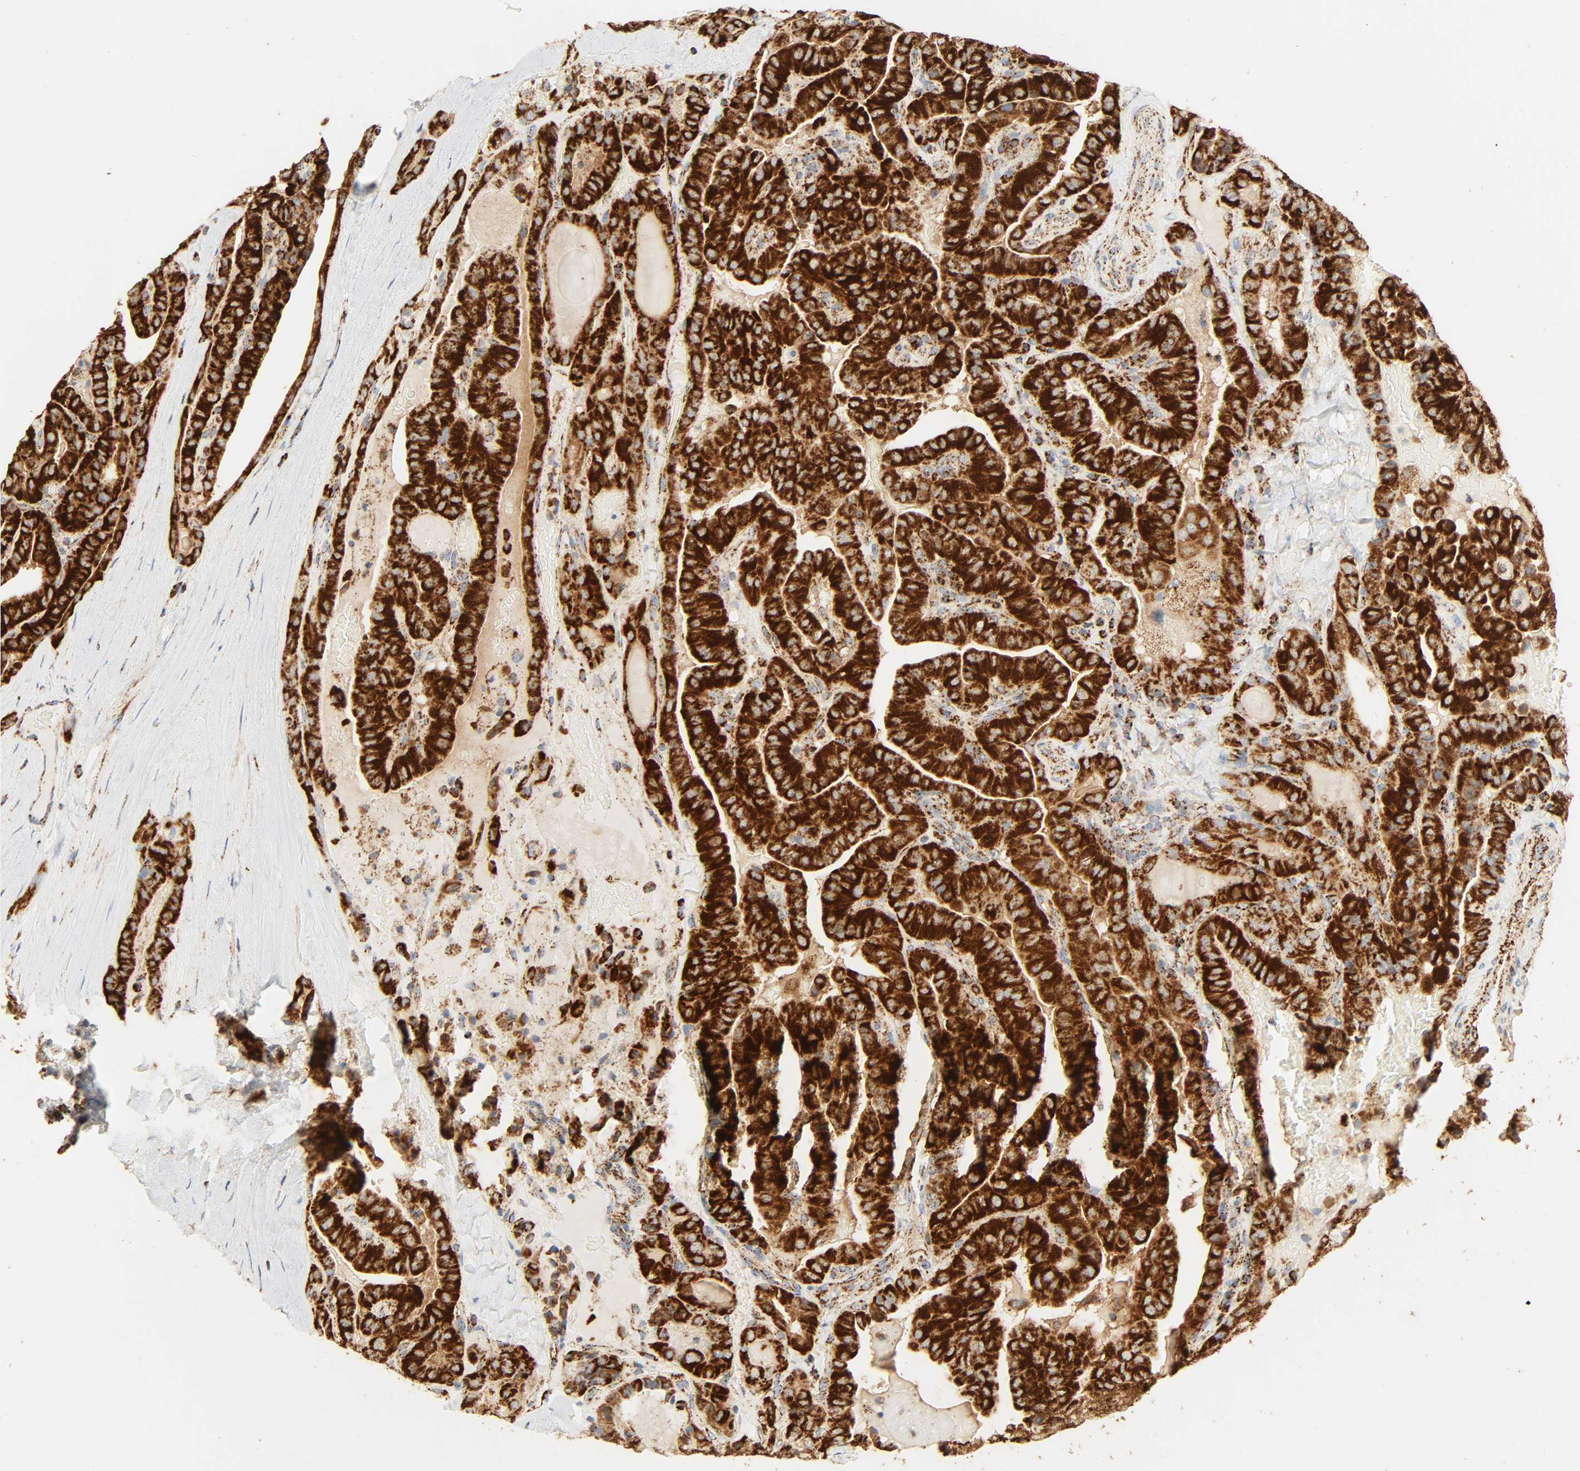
{"staining": {"intensity": "strong", "quantity": ">75%", "location": "cytoplasmic/membranous"}, "tissue": "thyroid cancer", "cell_type": "Tumor cells", "image_type": "cancer", "snomed": [{"axis": "morphology", "description": "Papillary adenocarcinoma, NOS"}, {"axis": "topography", "description": "Thyroid gland"}], "caption": "Strong cytoplasmic/membranous staining is appreciated in approximately >75% of tumor cells in papillary adenocarcinoma (thyroid). (Stains: DAB in brown, nuclei in blue, Microscopy: brightfield microscopy at high magnification).", "gene": "ACAT1", "patient": {"sex": "male", "age": 77}}